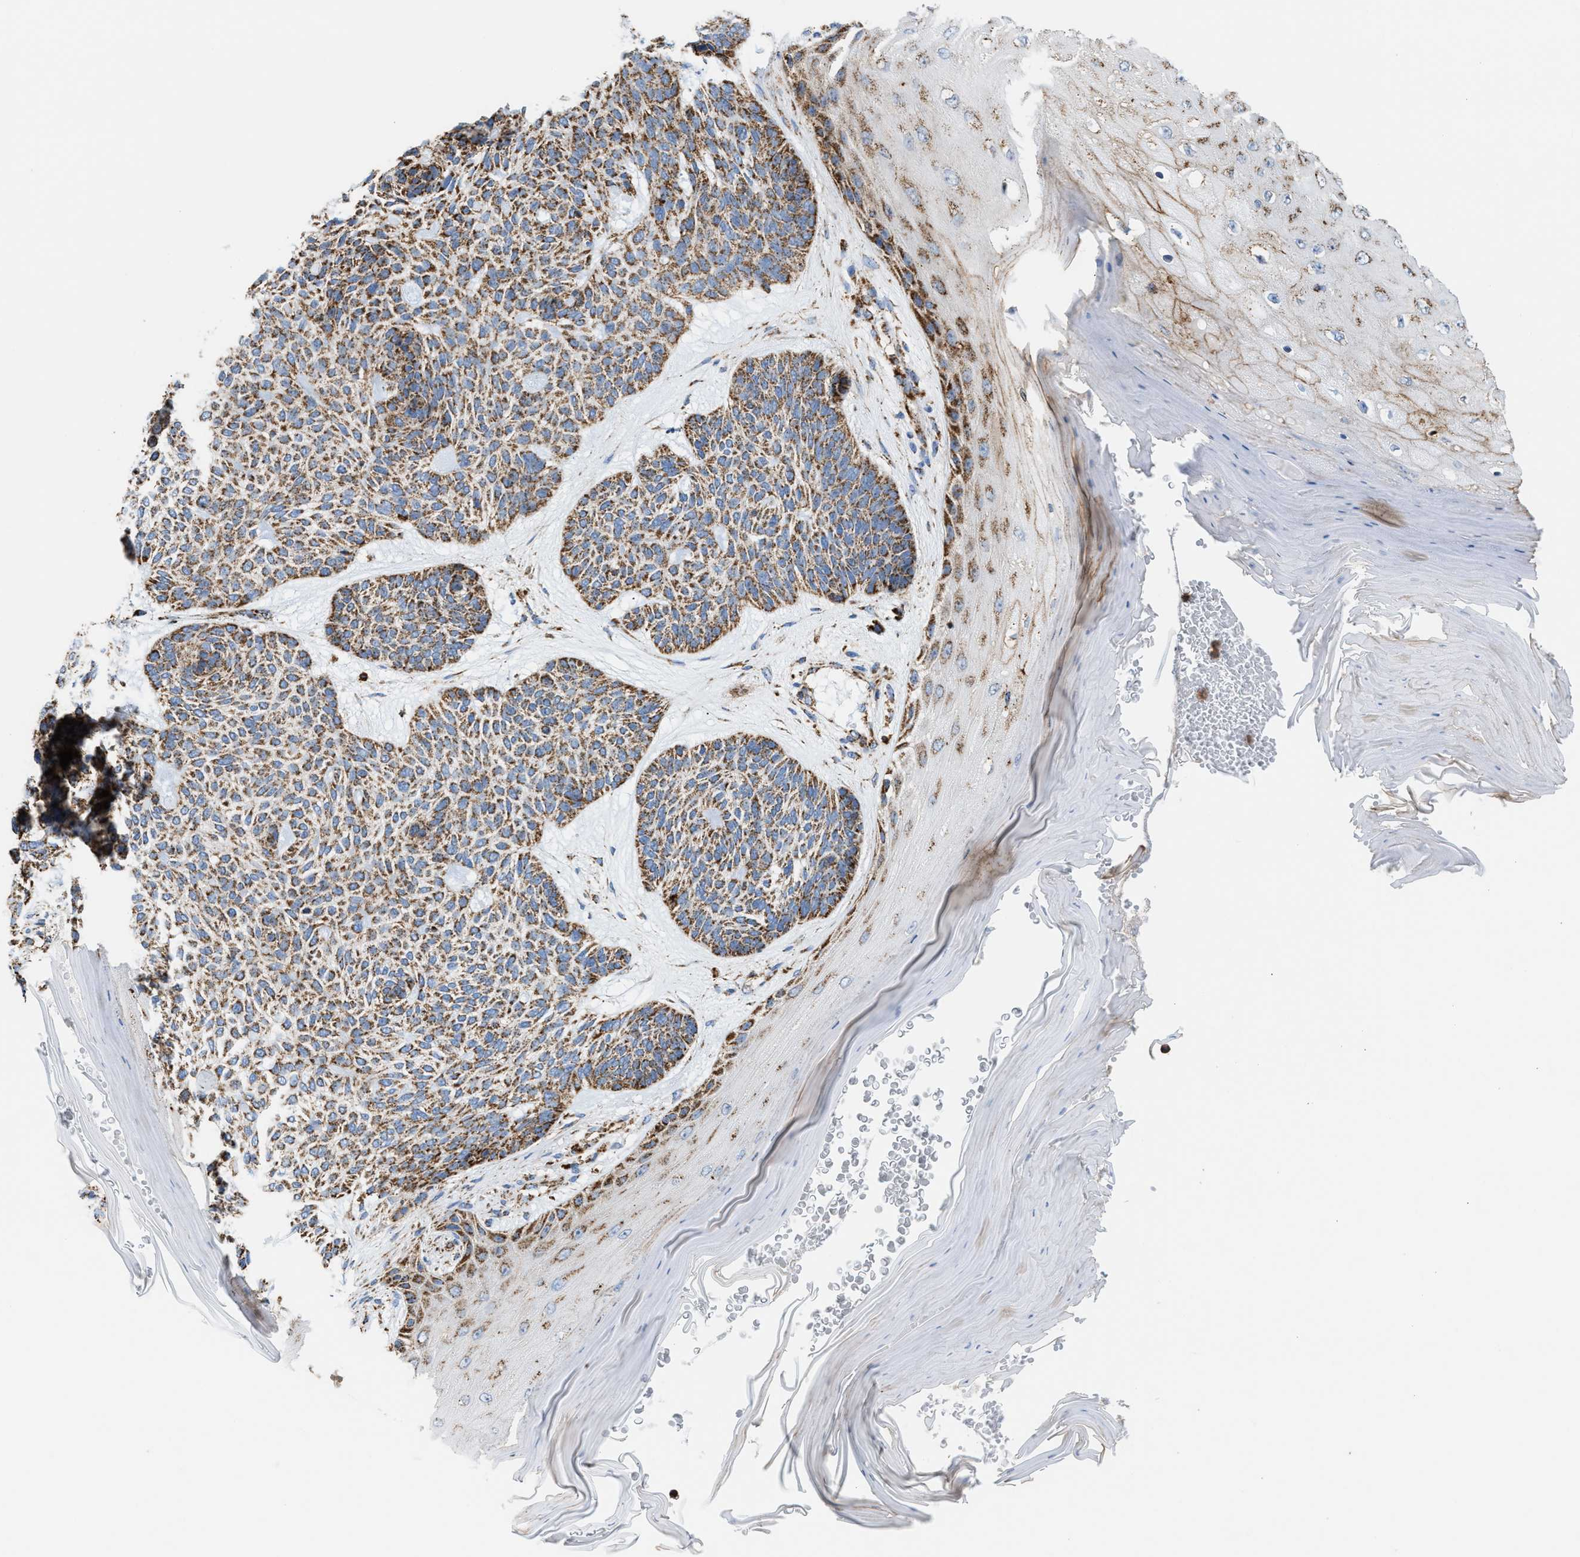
{"staining": {"intensity": "moderate", "quantity": ">75%", "location": "cytoplasmic/membranous"}, "tissue": "skin cancer", "cell_type": "Tumor cells", "image_type": "cancer", "snomed": [{"axis": "morphology", "description": "Basal cell carcinoma"}, {"axis": "topography", "description": "Skin"}], "caption": "IHC (DAB) staining of skin cancer demonstrates moderate cytoplasmic/membranous protein positivity in approximately >75% of tumor cells.", "gene": "ECHS1", "patient": {"sex": "male", "age": 55}}